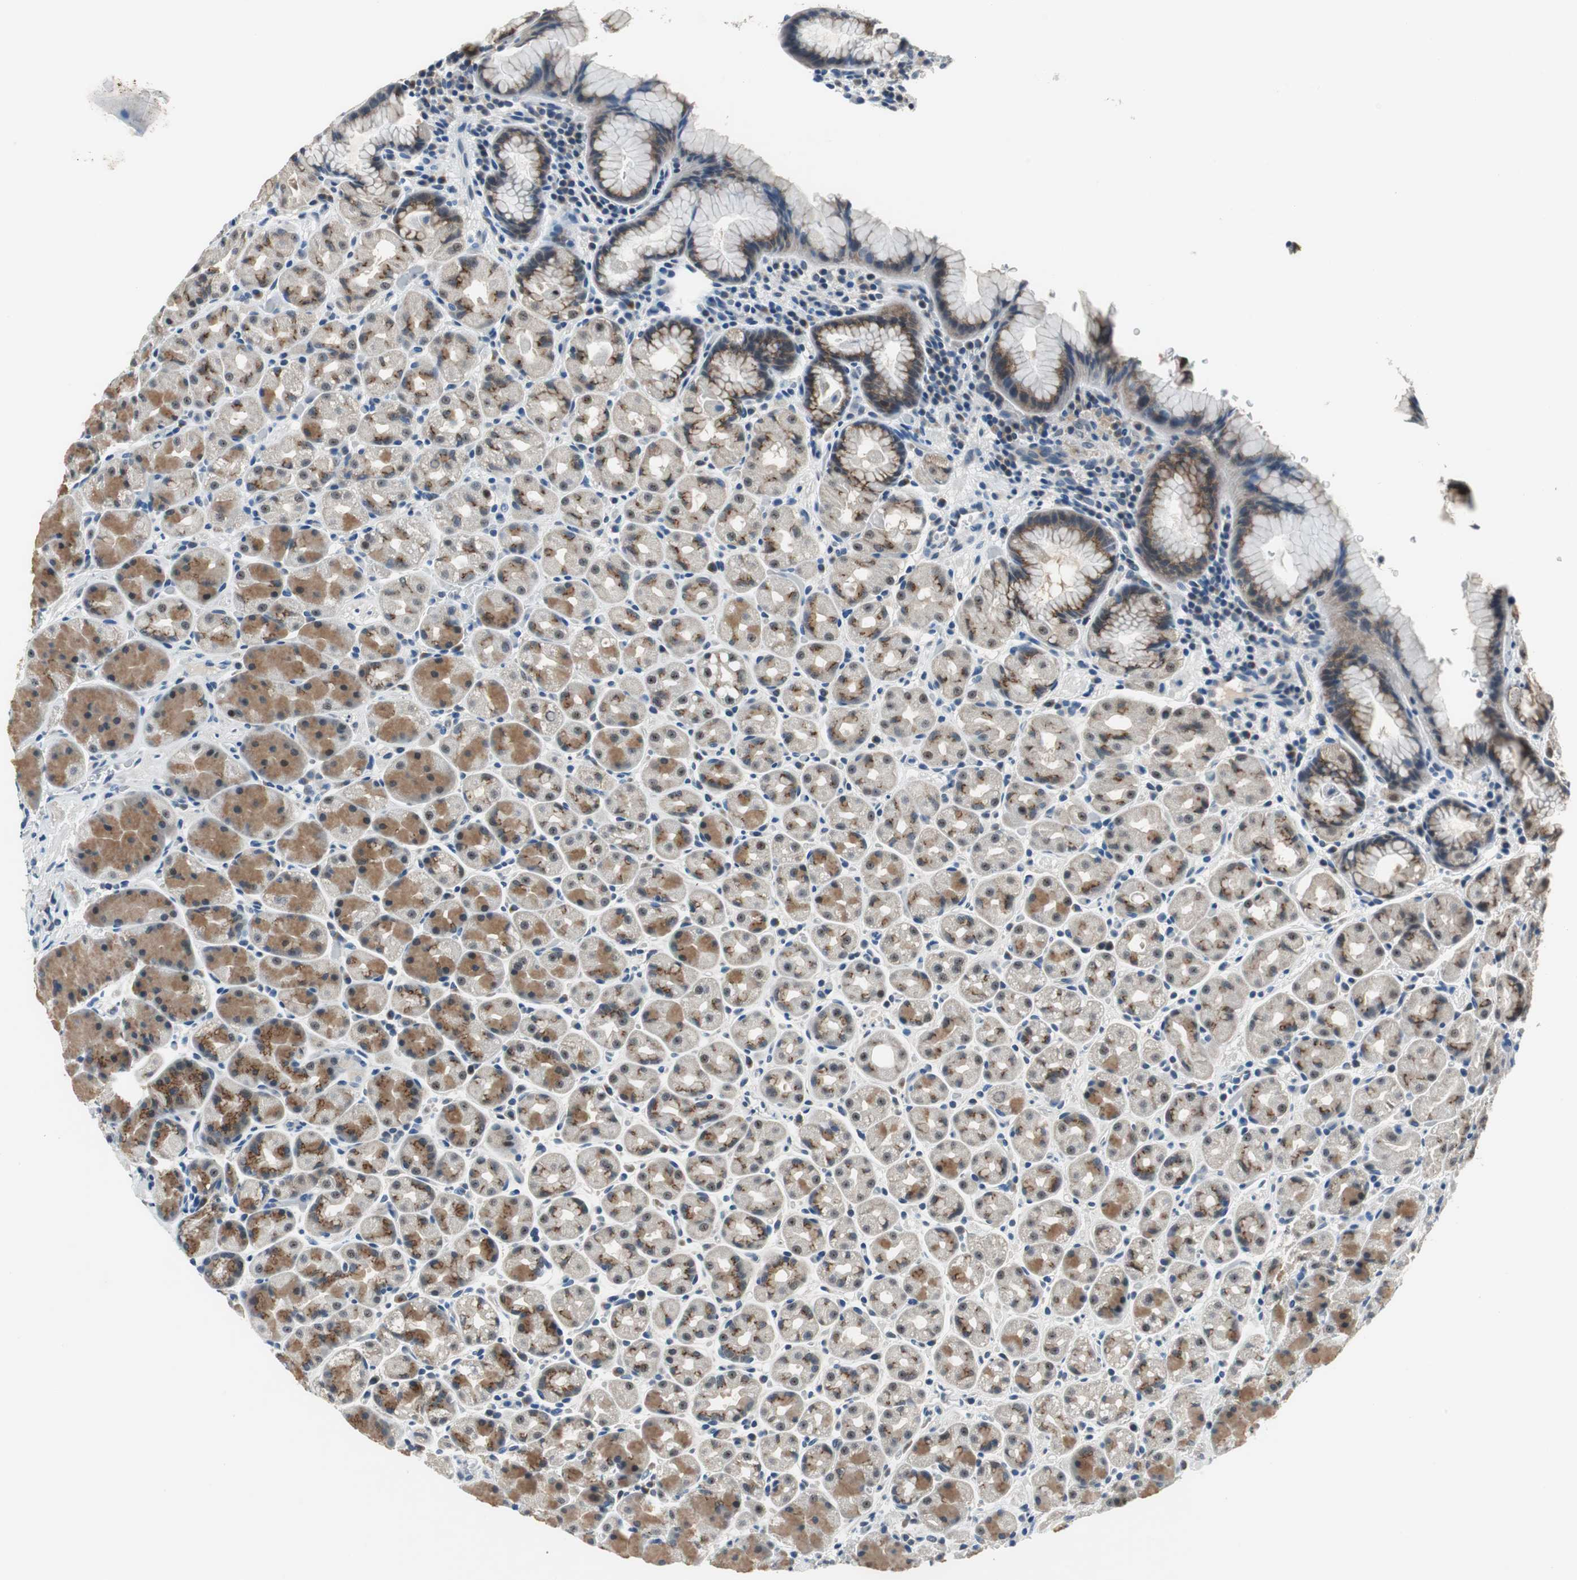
{"staining": {"intensity": "moderate", "quantity": "25%-75%", "location": "cytoplasmic/membranous"}, "tissue": "stomach", "cell_type": "Glandular cells", "image_type": "normal", "snomed": [{"axis": "morphology", "description": "Normal tissue, NOS"}, {"axis": "topography", "description": "Stomach, lower"}], "caption": "This photomicrograph shows benign stomach stained with IHC to label a protein in brown. The cytoplasmic/membranous of glandular cells show moderate positivity for the protein. Nuclei are counter-stained blue.", "gene": "PLAA", "patient": {"sex": "male", "age": 56}}